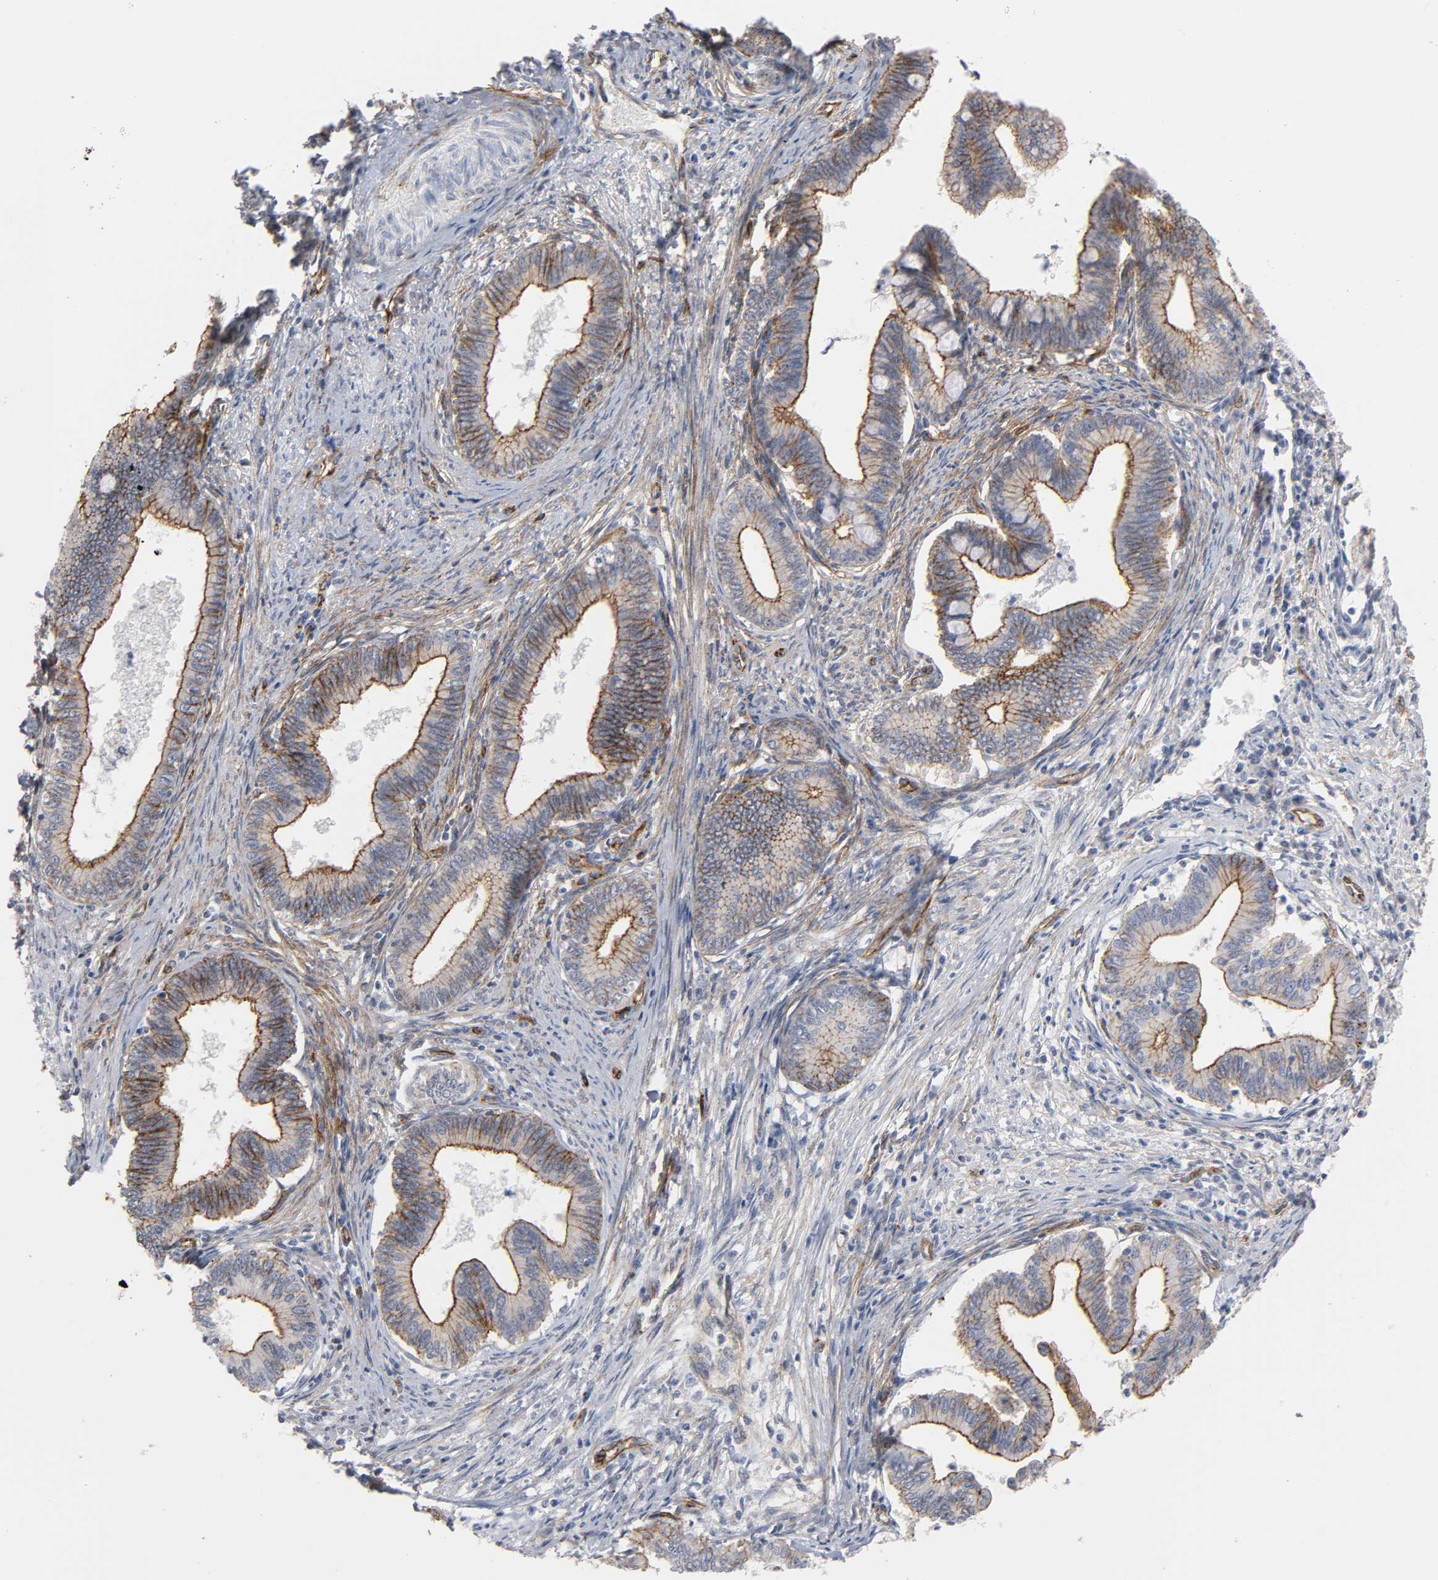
{"staining": {"intensity": "strong", "quantity": ">75%", "location": "cytoplasmic/membranous"}, "tissue": "cervical cancer", "cell_type": "Tumor cells", "image_type": "cancer", "snomed": [{"axis": "morphology", "description": "Adenocarcinoma, NOS"}, {"axis": "topography", "description": "Cervix"}], "caption": "A micrograph of cervical cancer stained for a protein reveals strong cytoplasmic/membranous brown staining in tumor cells. Nuclei are stained in blue.", "gene": "SPTAN1", "patient": {"sex": "female", "age": 36}}